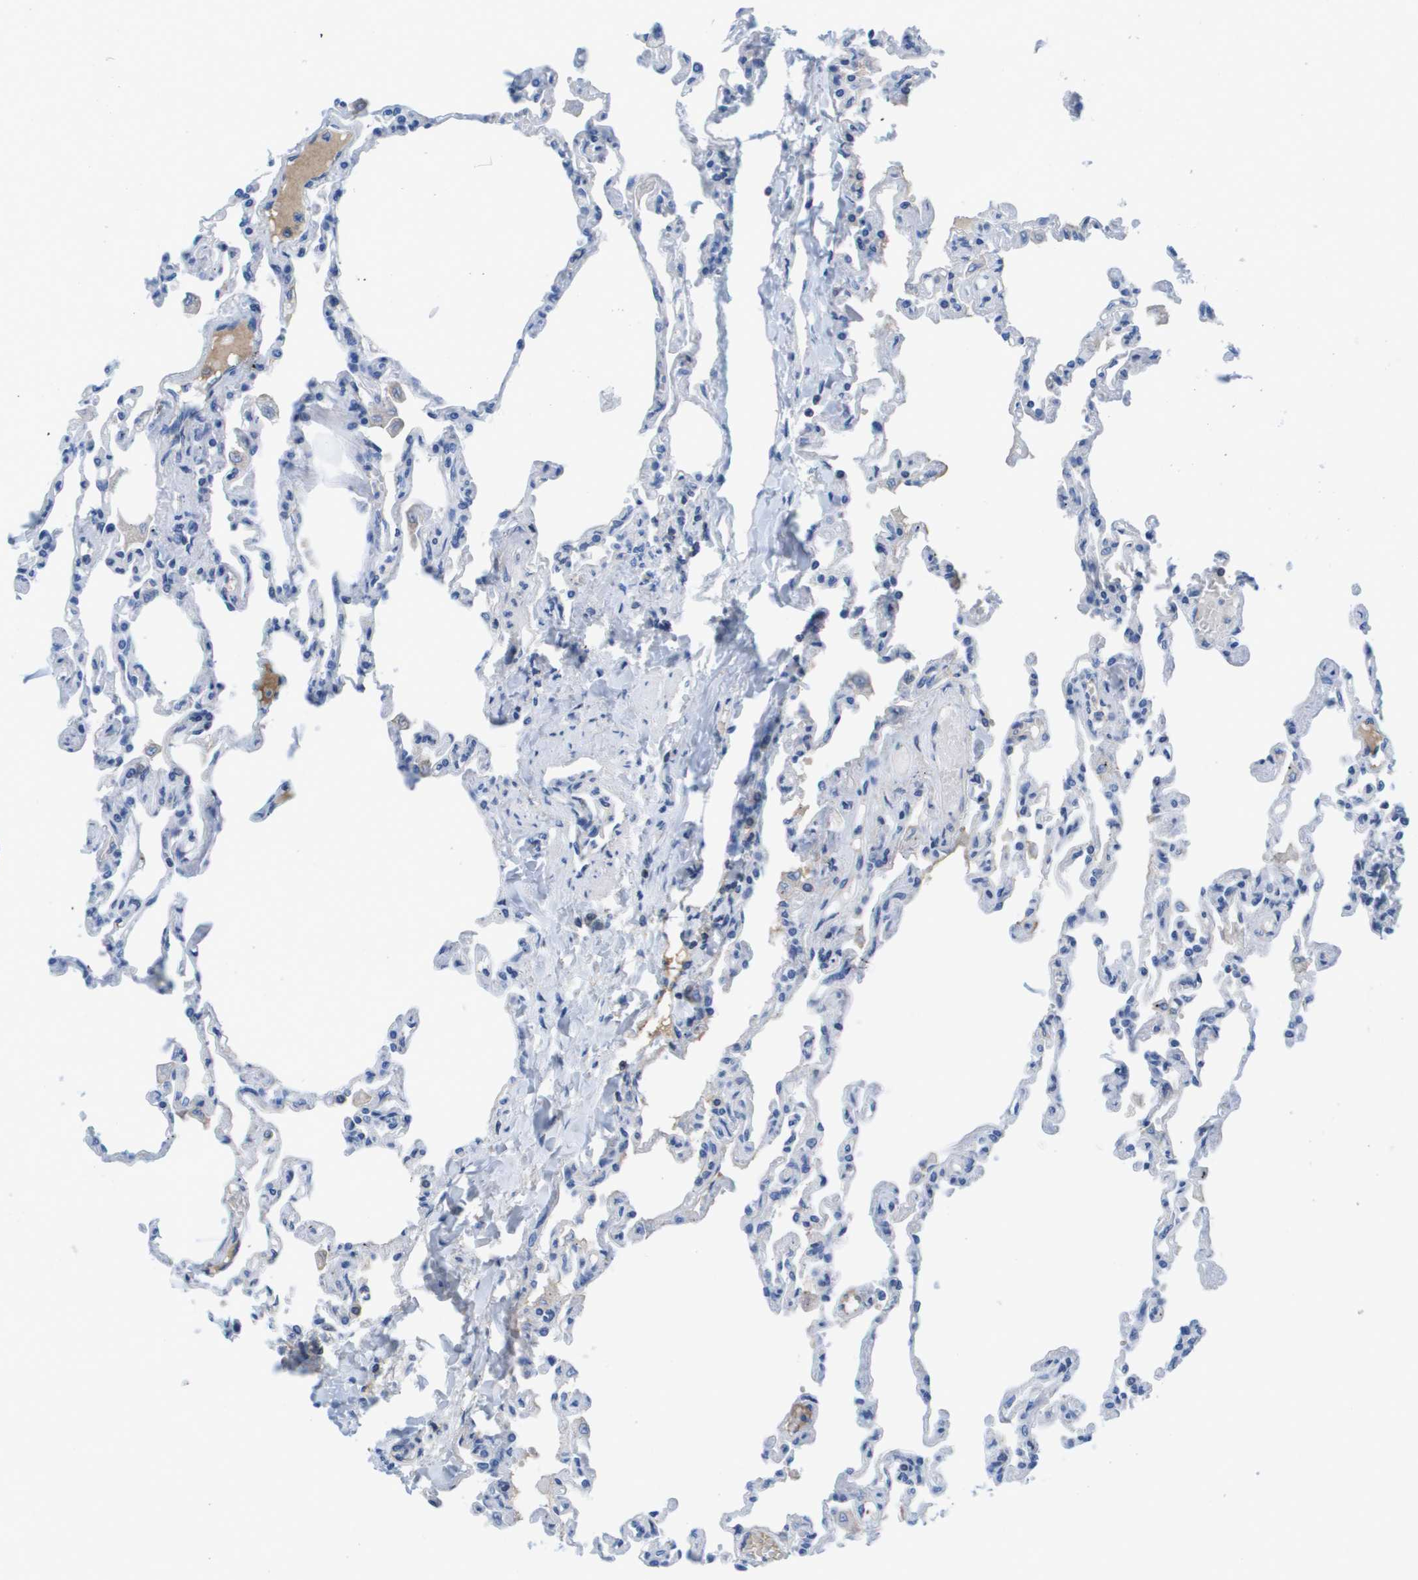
{"staining": {"intensity": "negative", "quantity": "none", "location": "none"}, "tissue": "lung", "cell_type": "Alveolar cells", "image_type": "normal", "snomed": [{"axis": "morphology", "description": "Normal tissue, NOS"}, {"axis": "topography", "description": "Lung"}], "caption": "Immunohistochemistry (IHC) image of benign lung stained for a protein (brown), which reveals no positivity in alveolar cells. (Stains: DAB (3,3'-diaminobenzidine) immunohistochemistry (IHC) with hematoxylin counter stain, Microscopy: brightfield microscopy at high magnification).", "gene": "APOA1", "patient": {"sex": "male", "age": 21}}